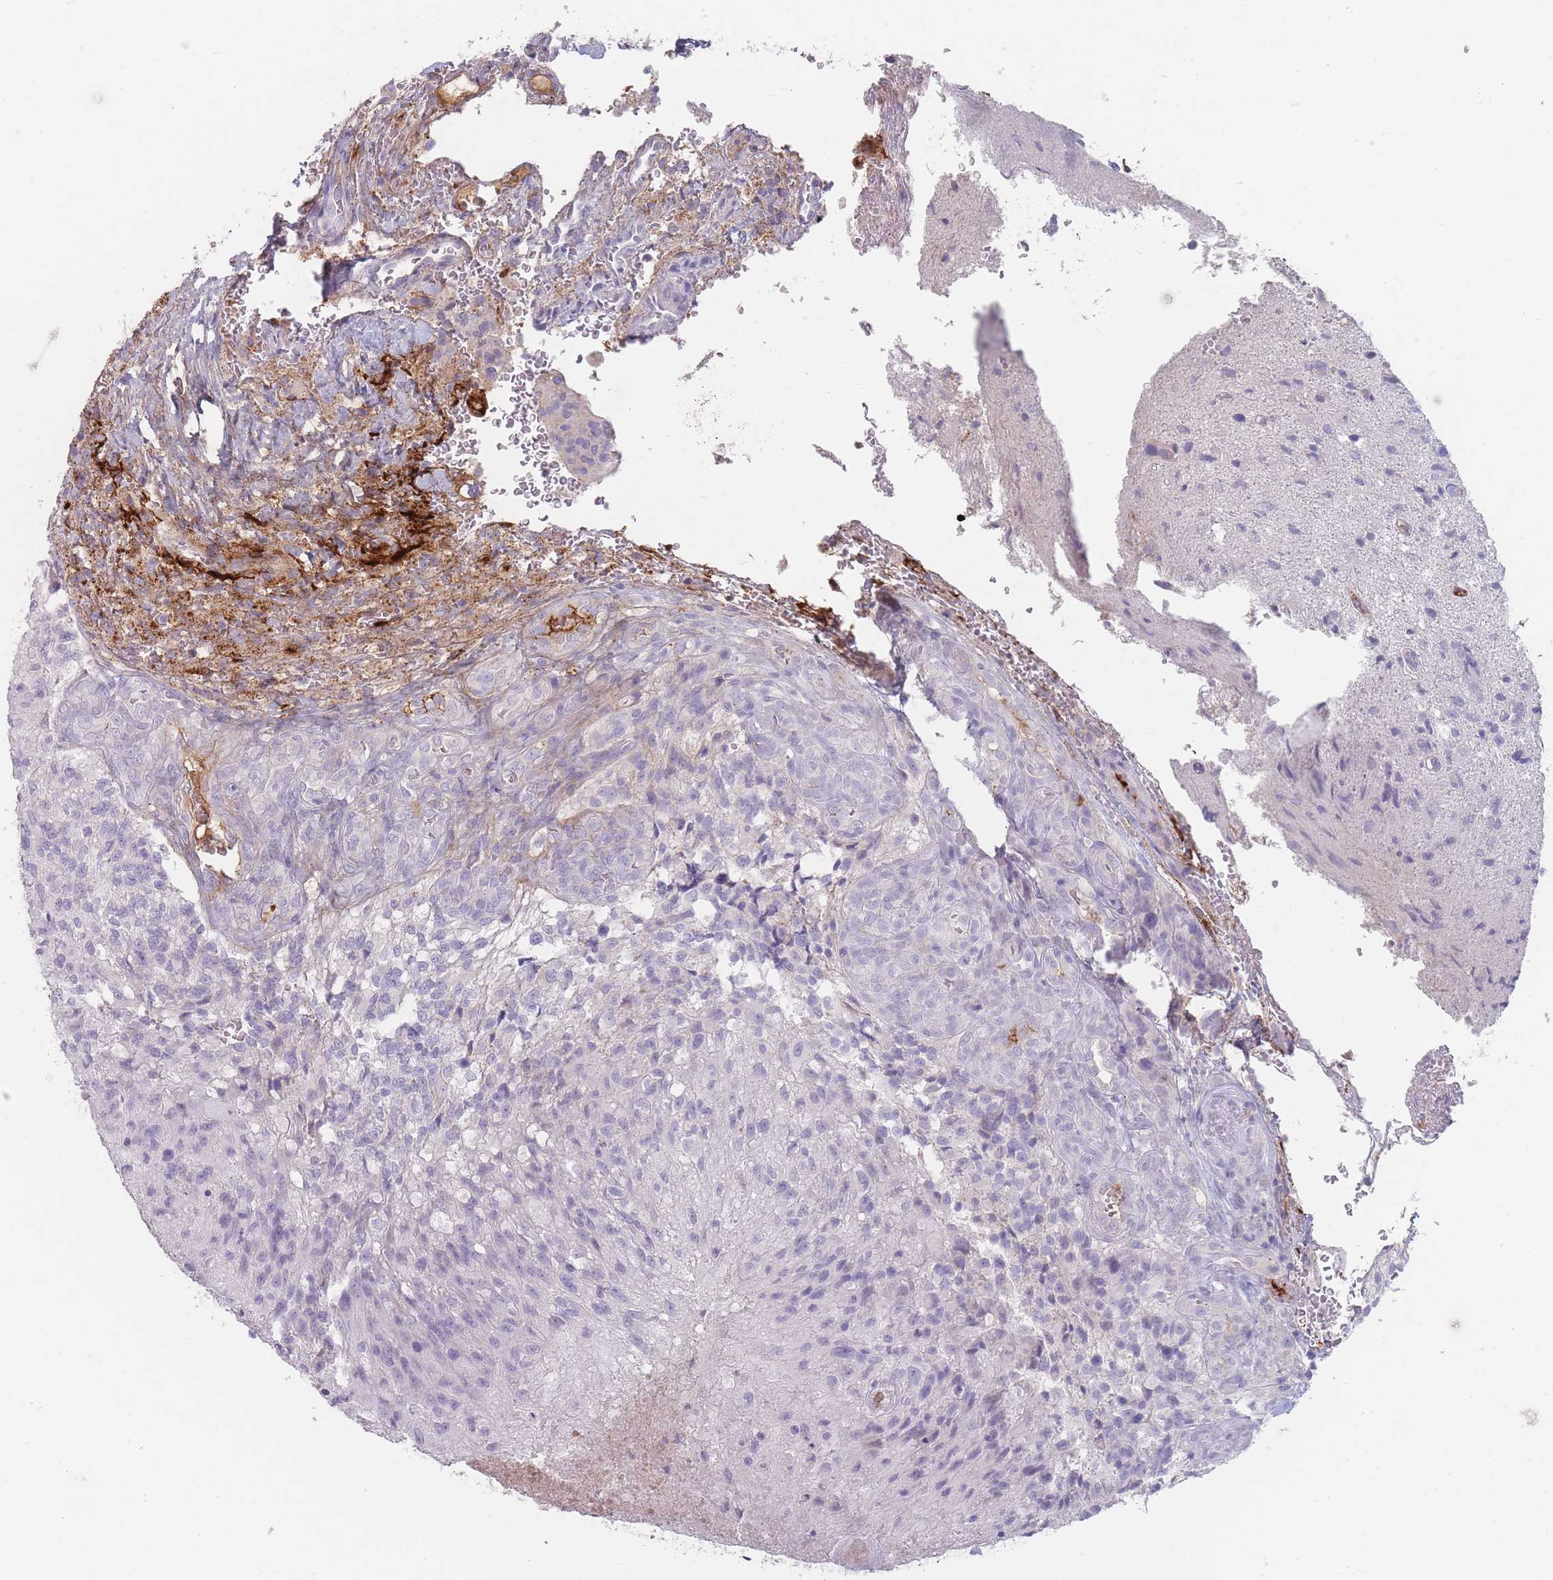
{"staining": {"intensity": "negative", "quantity": "none", "location": "none"}, "tissue": "glioma", "cell_type": "Tumor cells", "image_type": "cancer", "snomed": [{"axis": "morphology", "description": "Normal tissue, NOS"}, {"axis": "morphology", "description": "Glioma, malignant, High grade"}, {"axis": "topography", "description": "Cerebral cortex"}], "caption": "Malignant glioma (high-grade) was stained to show a protein in brown. There is no significant staining in tumor cells. (DAB (3,3'-diaminobenzidine) IHC visualized using brightfield microscopy, high magnification).", "gene": "PRG4", "patient": {"sex": "male", "age": 56}}